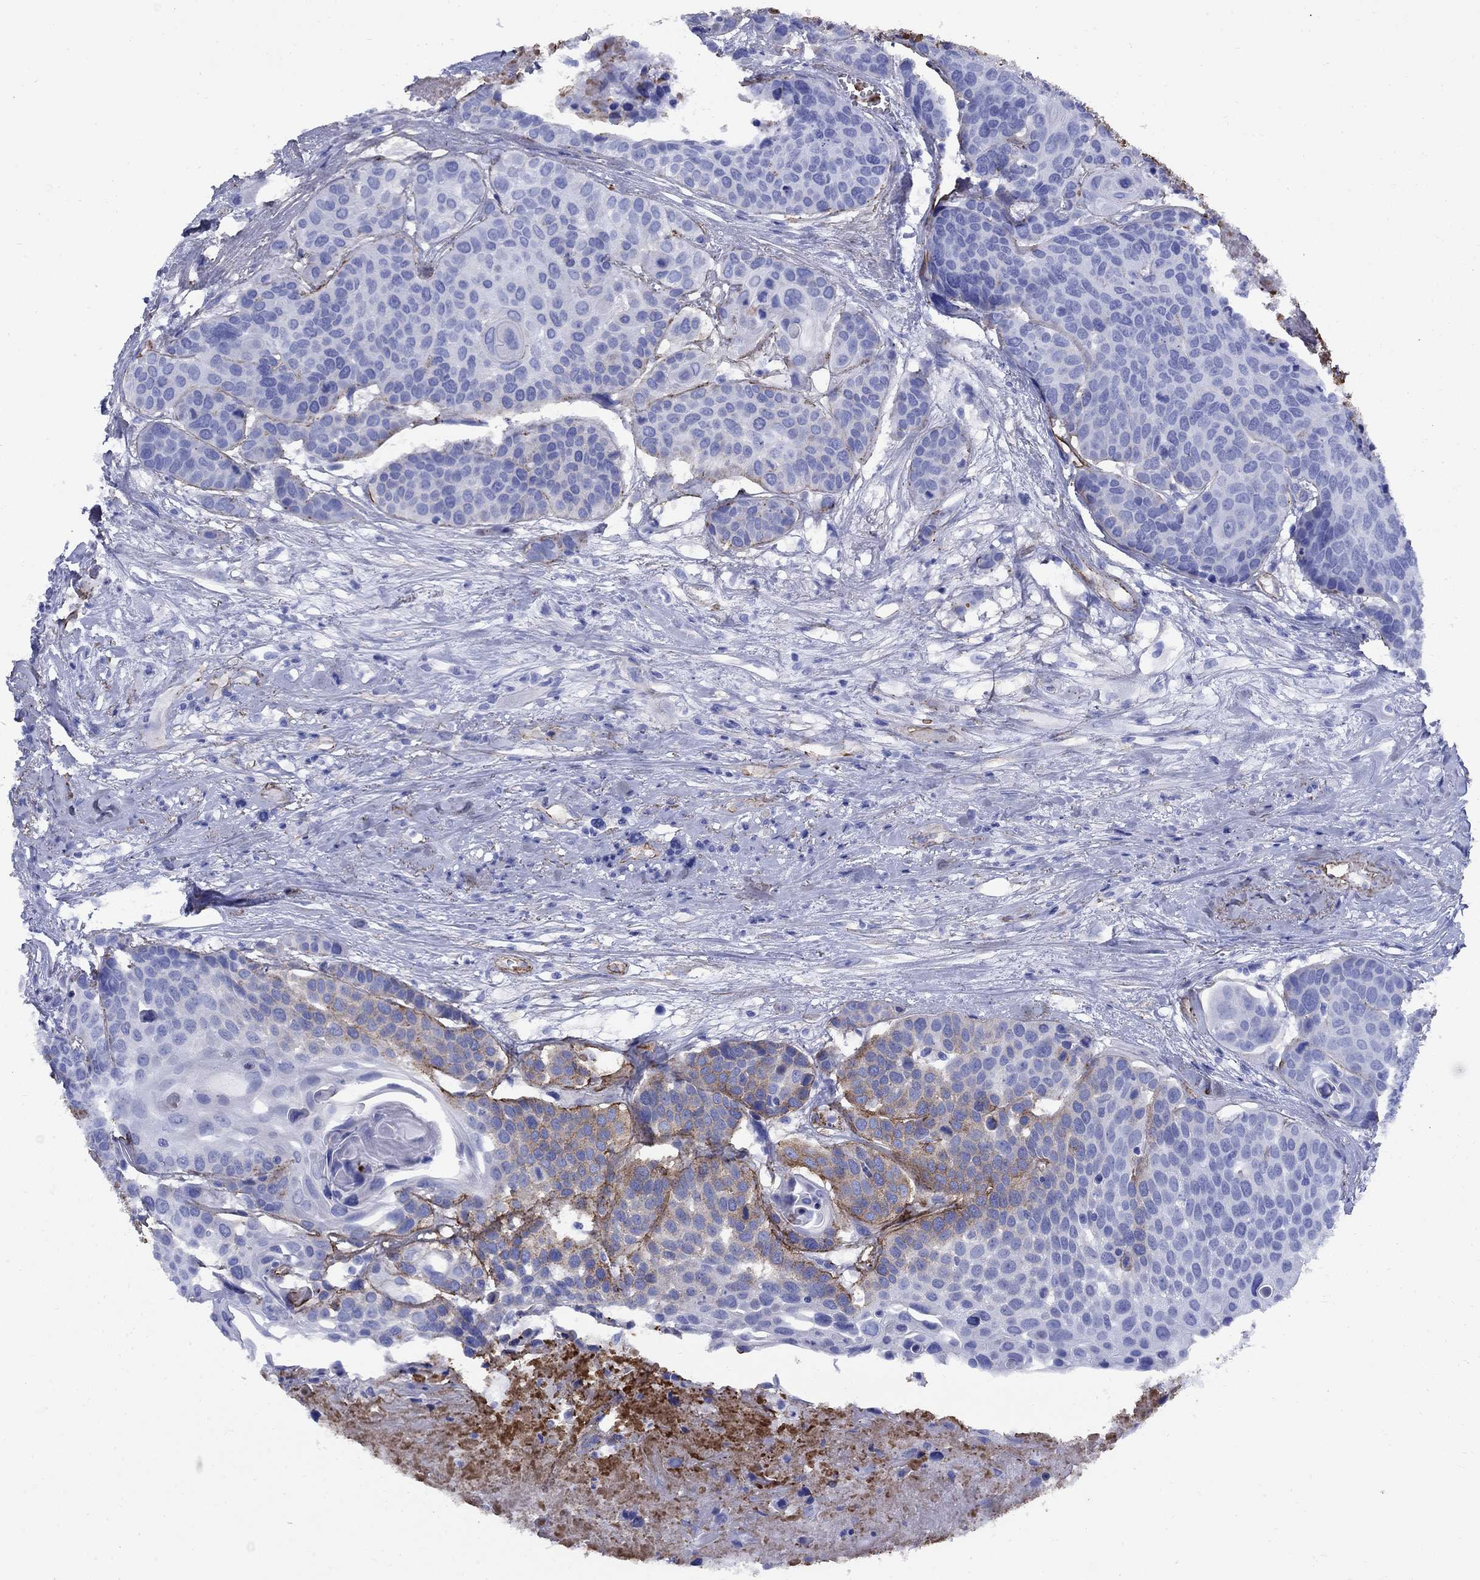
{"staining": {"intensity": "weak", "quantity": "<25%", "location": "cytoplasmic/membranous"}, "tissue": "head and neck cancer", "cell_type": "Tumor cells", "image_type": "cancer", "snomed": [{"axis": "morphology", "description": "Squamous cell carcinoma, NOS"}, {"axis": "topography", "description": "Oral tissue"}, {"axis": "topography", "description": "Head-Neck"}], "caption": "The photomicrograph demonstrates no significant expression in tumor cells of squamous cell carcinoma (head and neck).", "gene": "VTN", "patient": {"sex": "male", "age": 56}}